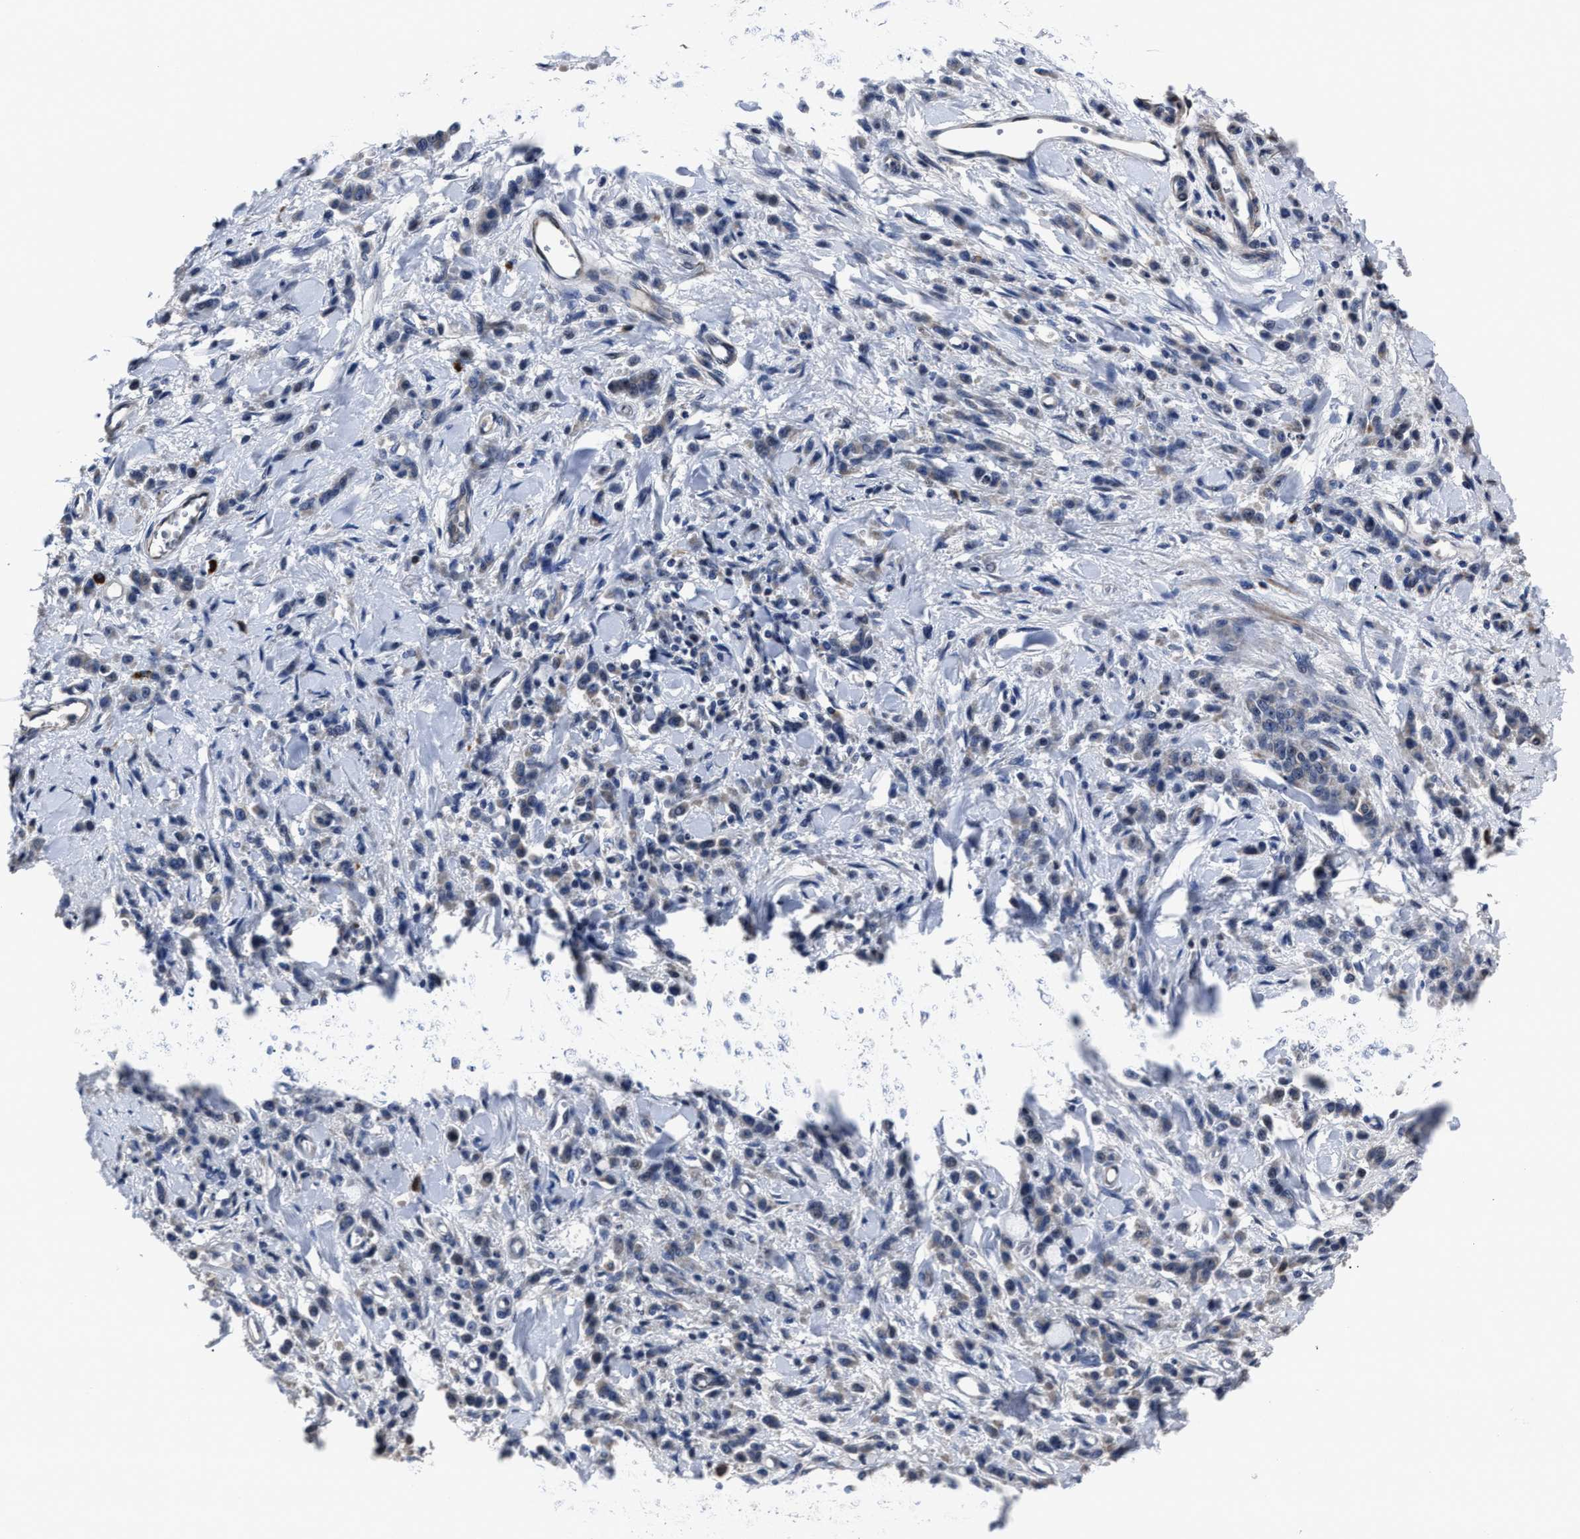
{"staining": {"intensity": "negative", "quantity": "none", "location": "none"}, "tissue": "stomach cancer", "cell_type": "Tumor cells", "image_type": "cancer", "snomed": [{"axis": "morphology", "description": "Normal tissue, NOS"}, {"axis": "morphology", "description": "Adenocarcinoma, NOS"}, {"axis": "topography", "description": "Stomach"}], "caption": "Immunohistochemistry (IHC) micrograph of human stomach cancer stained for a protein (brown), which shows no staining in tumor cells. (DAB (3,3'-diaminobenzidine) immunohistochemistry, high magnification).", "gene": "RSBN1L", "patient": {"sex": "male", "age": 82}}